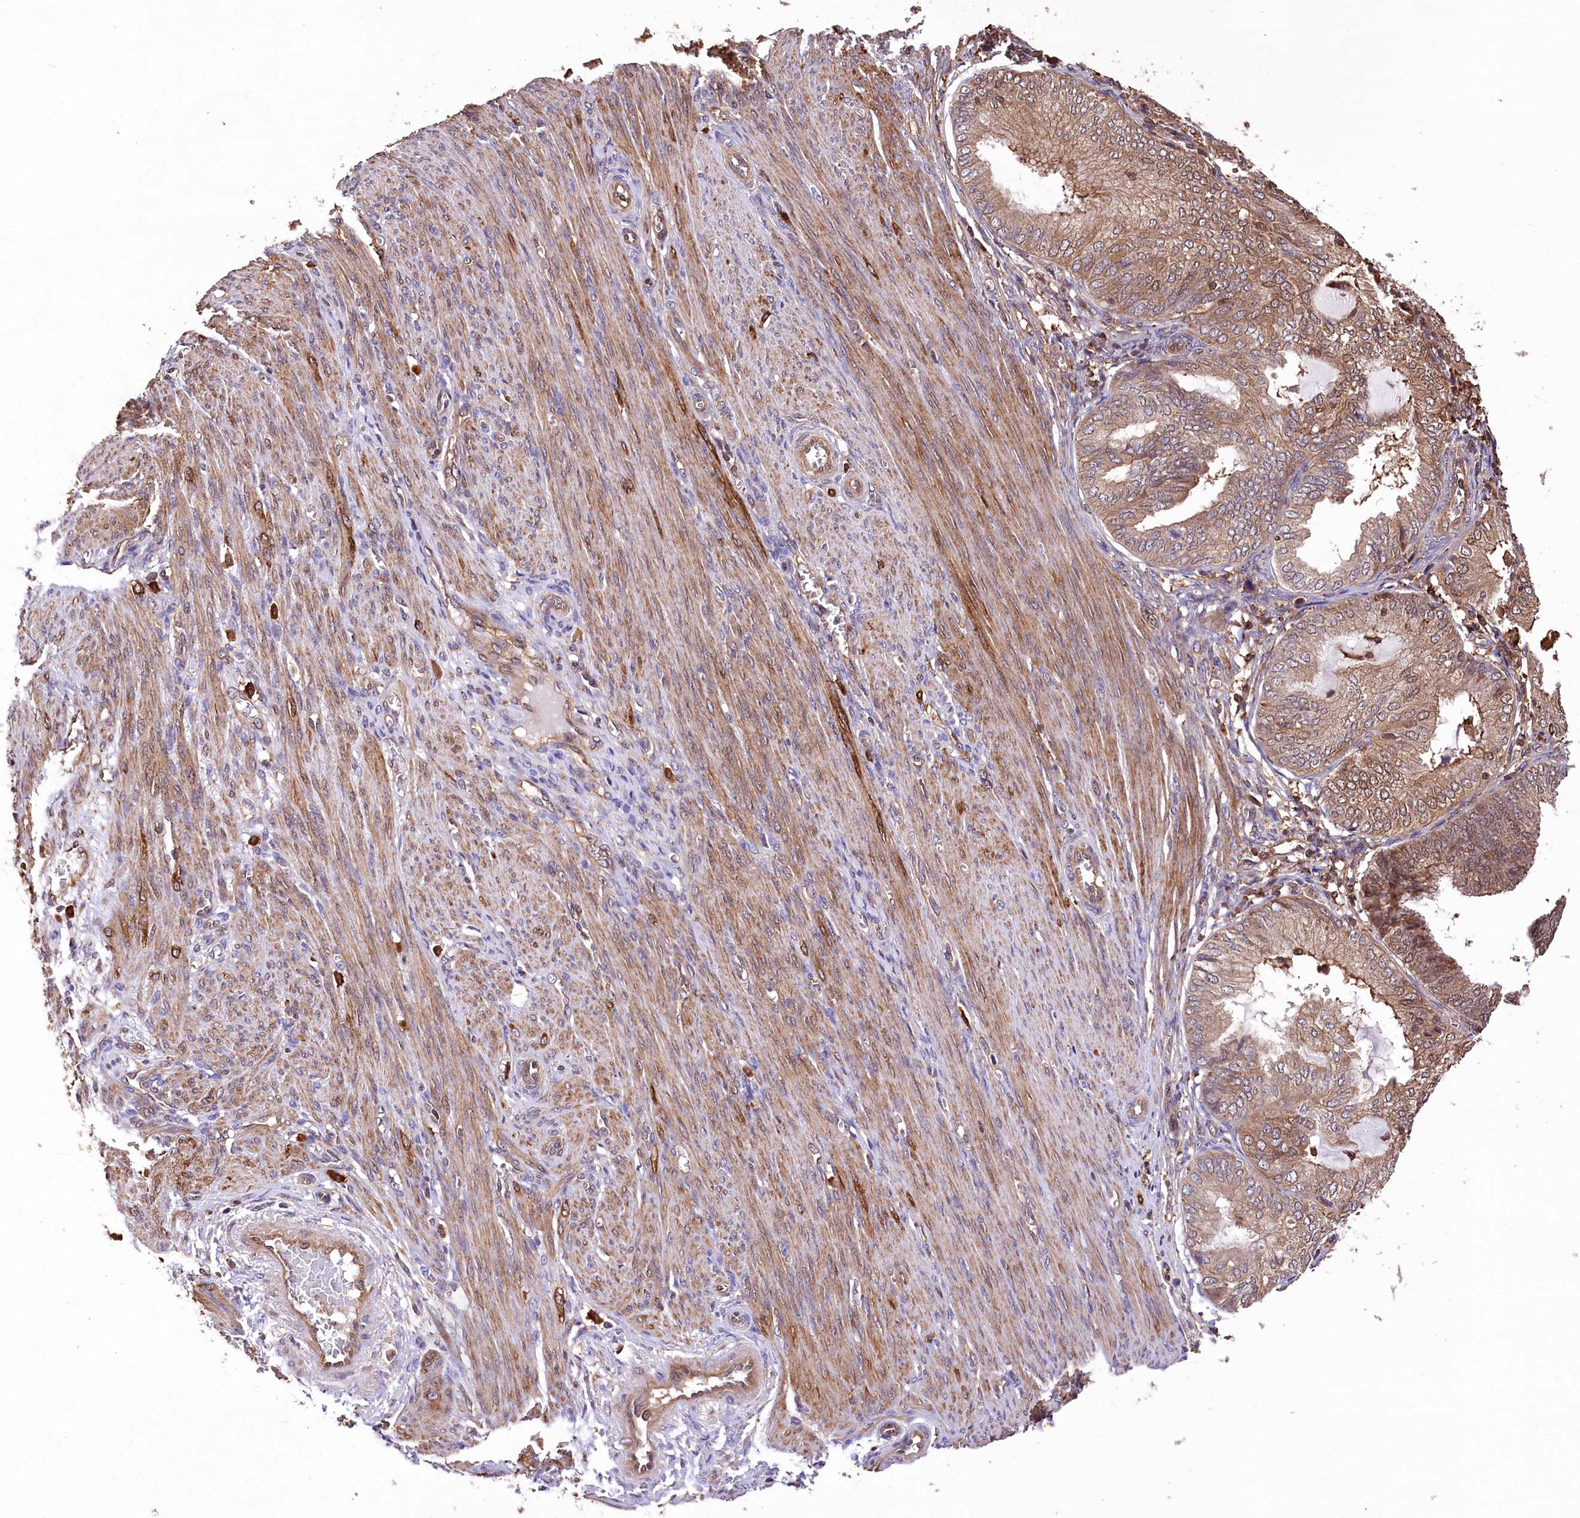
{"staining": {"intensity": "moderate", "quantity": ">75%", "location": "cytoplasmic/membranous"}, "tissue": "endometrial cancer", "cell_type": "Tumor cells", "image_type": "cancer", "snomed": [{"axis": "morphology", "description": "Adenocarcinoma, NOS"}, {"axis": "topography", "description": "Endometrium"}], "caption": "IHC of endometrial adenocarcinoma demonstrates medium levels of moderate cytoplasmic/membranous expression in approximately >75% of tumor cells.", "gene": "DPP3", "patient": {"sex": "female", "age": 81}}